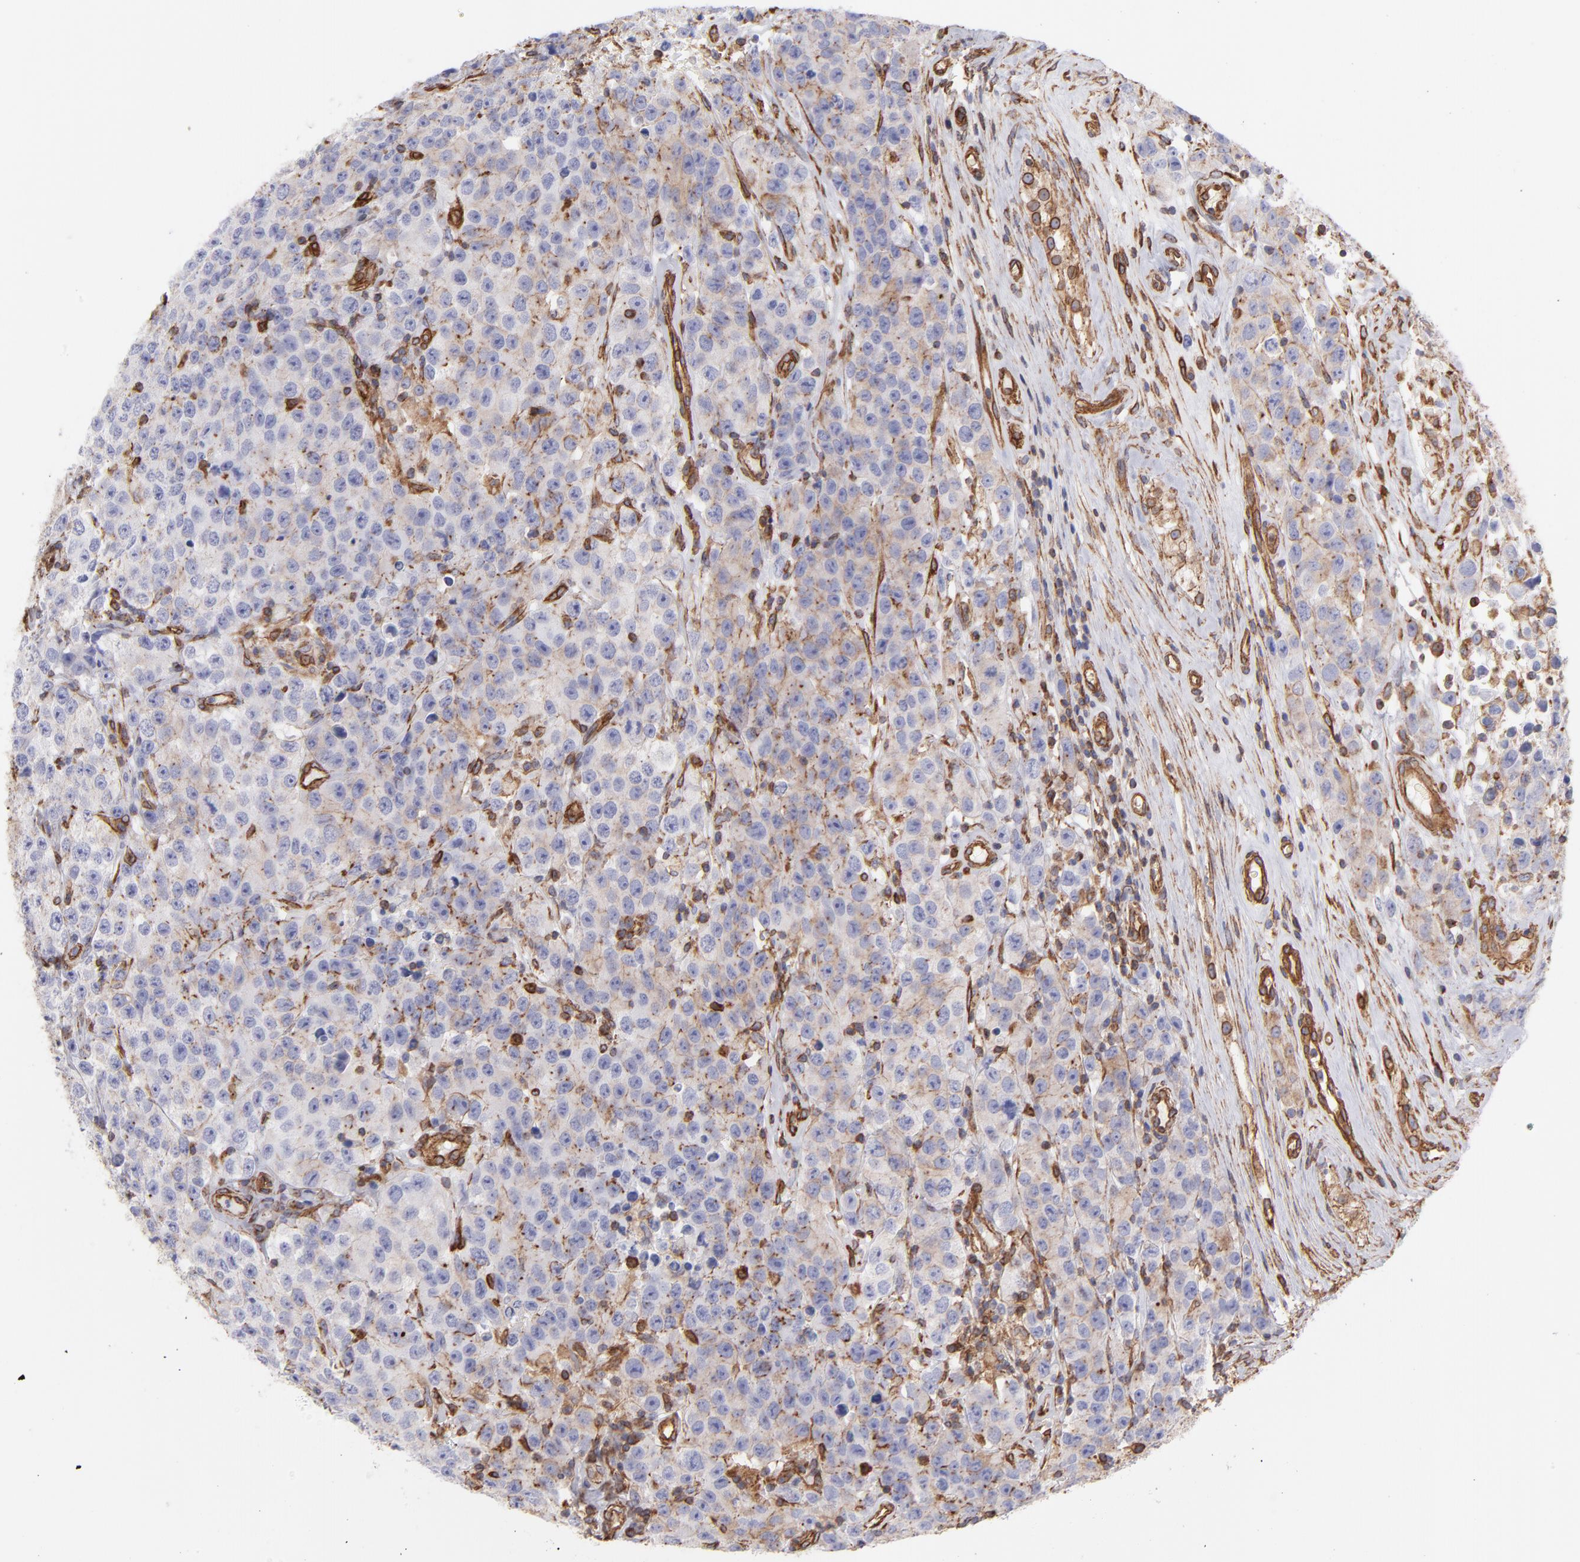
{"staining": {"intensity": "weak", "quantity": "<25%", "location": "cytoplasmic/membranous"}, "tissue": "testis cancer", "cell_type": "Tumor cells", "image_type": "cancer", "snomed": [{"axis": "morphology", "description": "Seminoma, NOS"}, {"axis": "topography", "description": "Testis"}], "caption": "Tumor cells show no significant protein staining in testis cancer (seminoma). (Brightfield microscopy of DAB immunohistochemistry at high magnification).", "gene": "PLEC", "patient": {"sex": "male", "age": 52}}